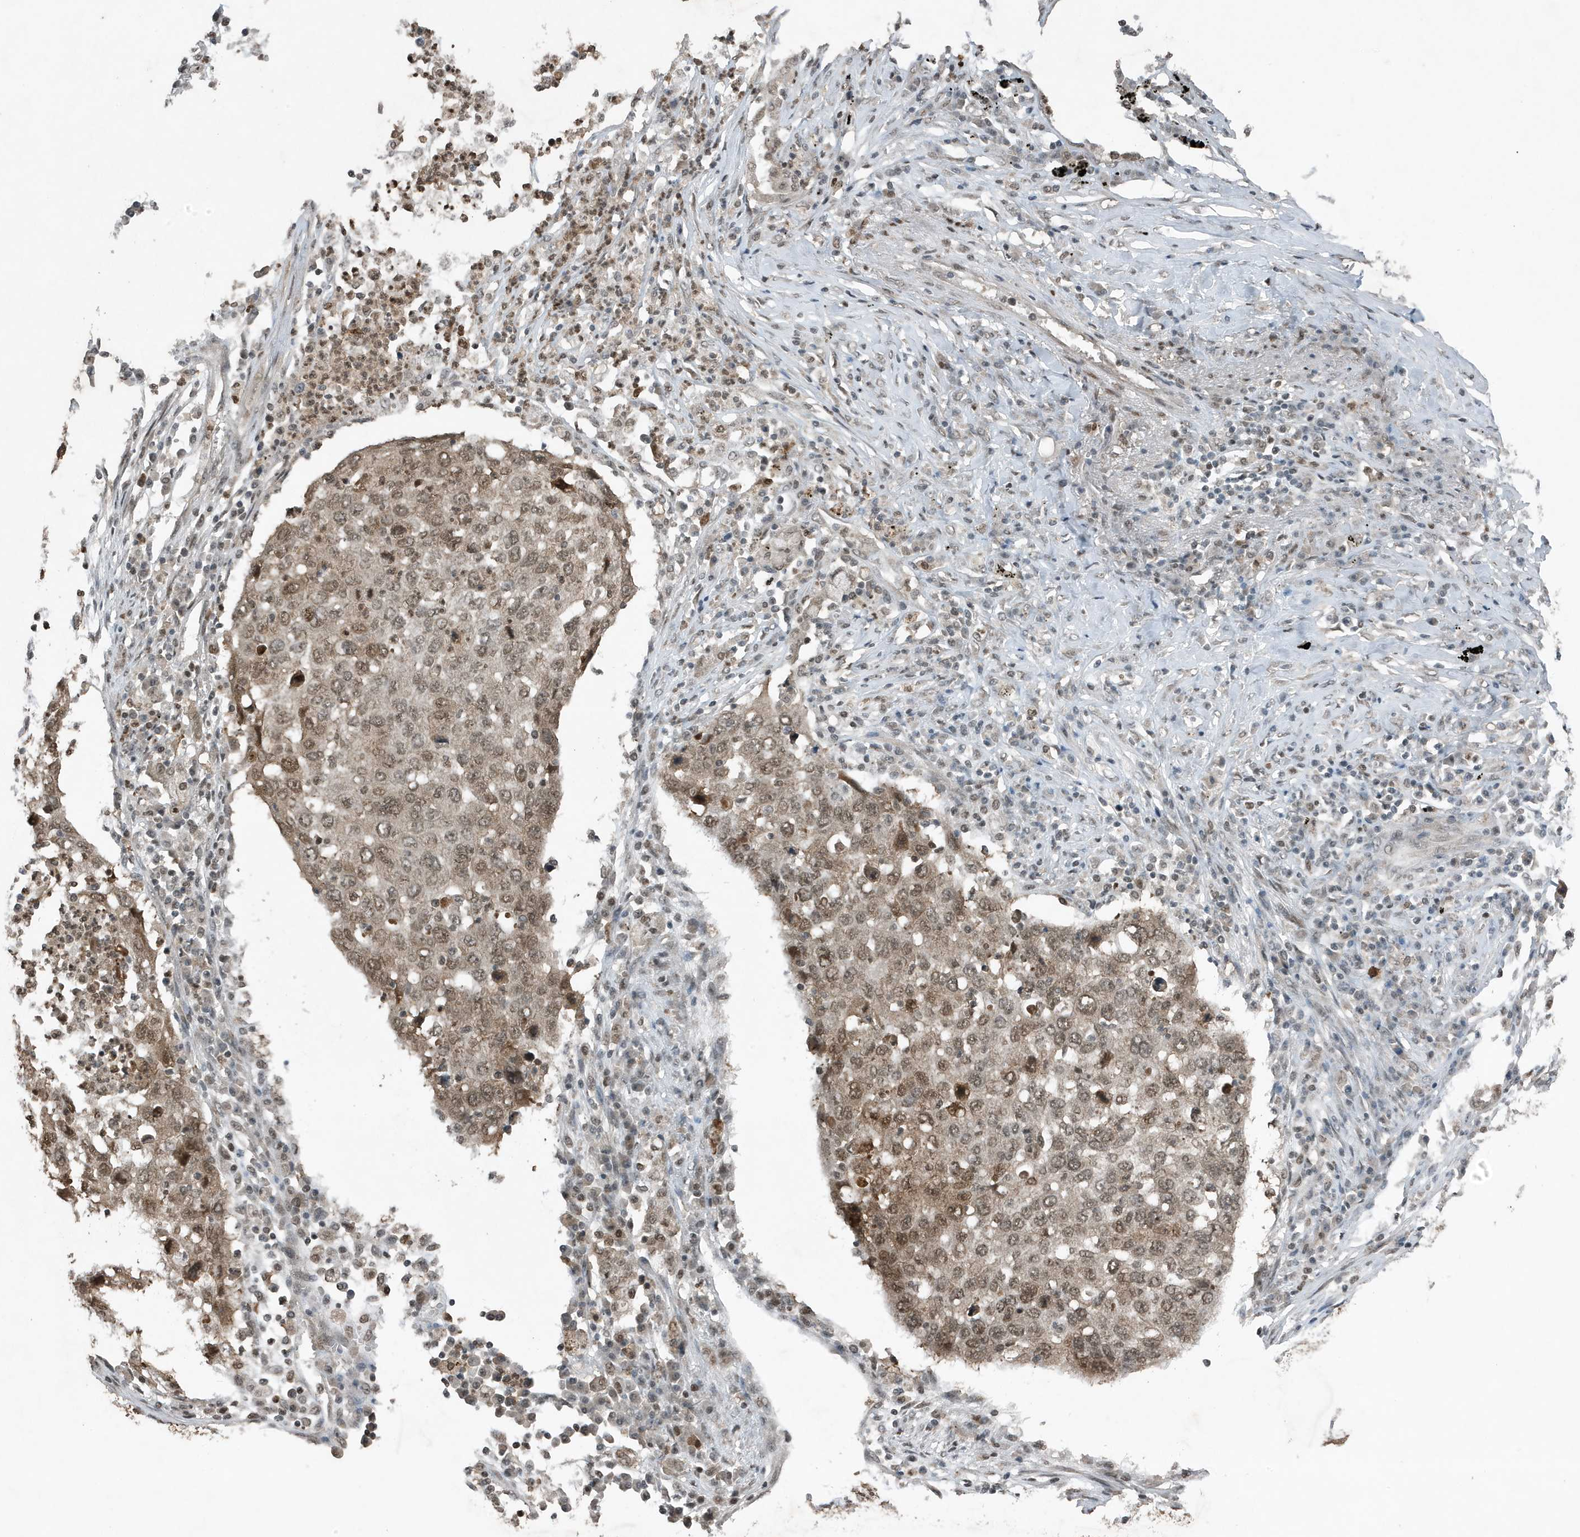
{"staining": {"intensity": "moderate", "quantity": ">75%", "location": "cytoplasmic/membranous,nuclear"}, "tissue": "lung cancer", "cell_type": "Tumor cells", "image_type": "cancer", "snomed": [{"axis": "morphology", "description": "Squamous cell carcinoma, NOS"}, {"axis": "topography", "description": "Lung"}], "caption": "Squamous cell carcinoma (lung) stained with immunohistochemistry exhibits moderate cytoplasmic/membranous and nuclear expression in about >75% of tumor cells. The protein is shown in brown color, while the nuclei are stained blue.", "gene": "HSPA1A", "patient": {"sex": "female", "age": 63}}